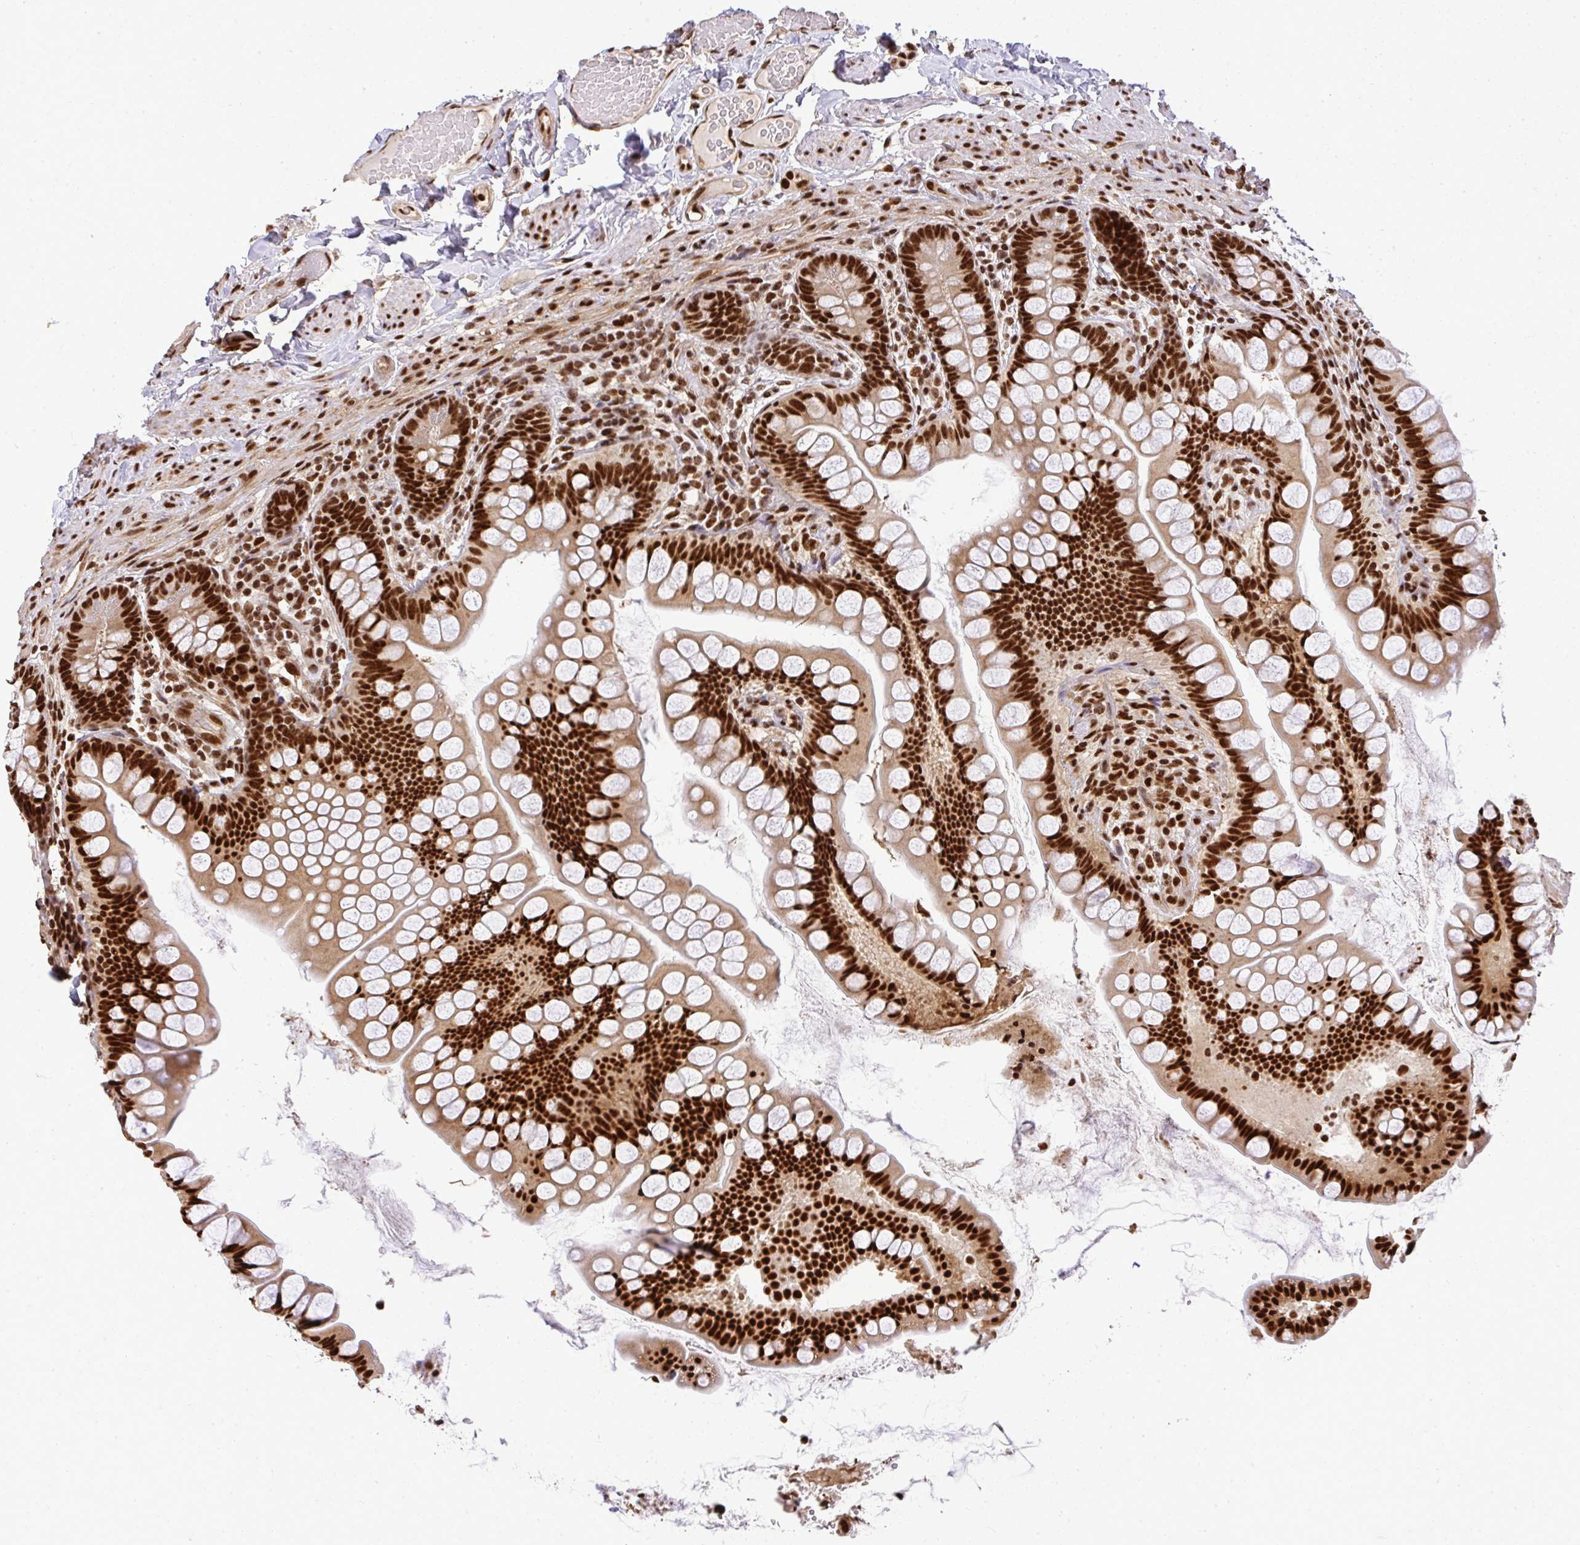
{"staining": {"intensity": "strong", "quantity": ">75%", "location": "nuclear"}, "tissue": "small intestine", "cell_type": "Glandular cells", "image_type": "normal", "snomed": [{"axis": "morphology", "description": "Normal tissue, NOS"}, {"axis": "topography", "description": "Small intestine"}], "caption": "A high amount of strong nuclear expression is present in approximately >75% of glandular cells in benign small intestine. (DAB IHC with brightfield microscopy, high magnification).", "gene": "U2AF1L4", "patient": {"sex": "male", "age": 70}}